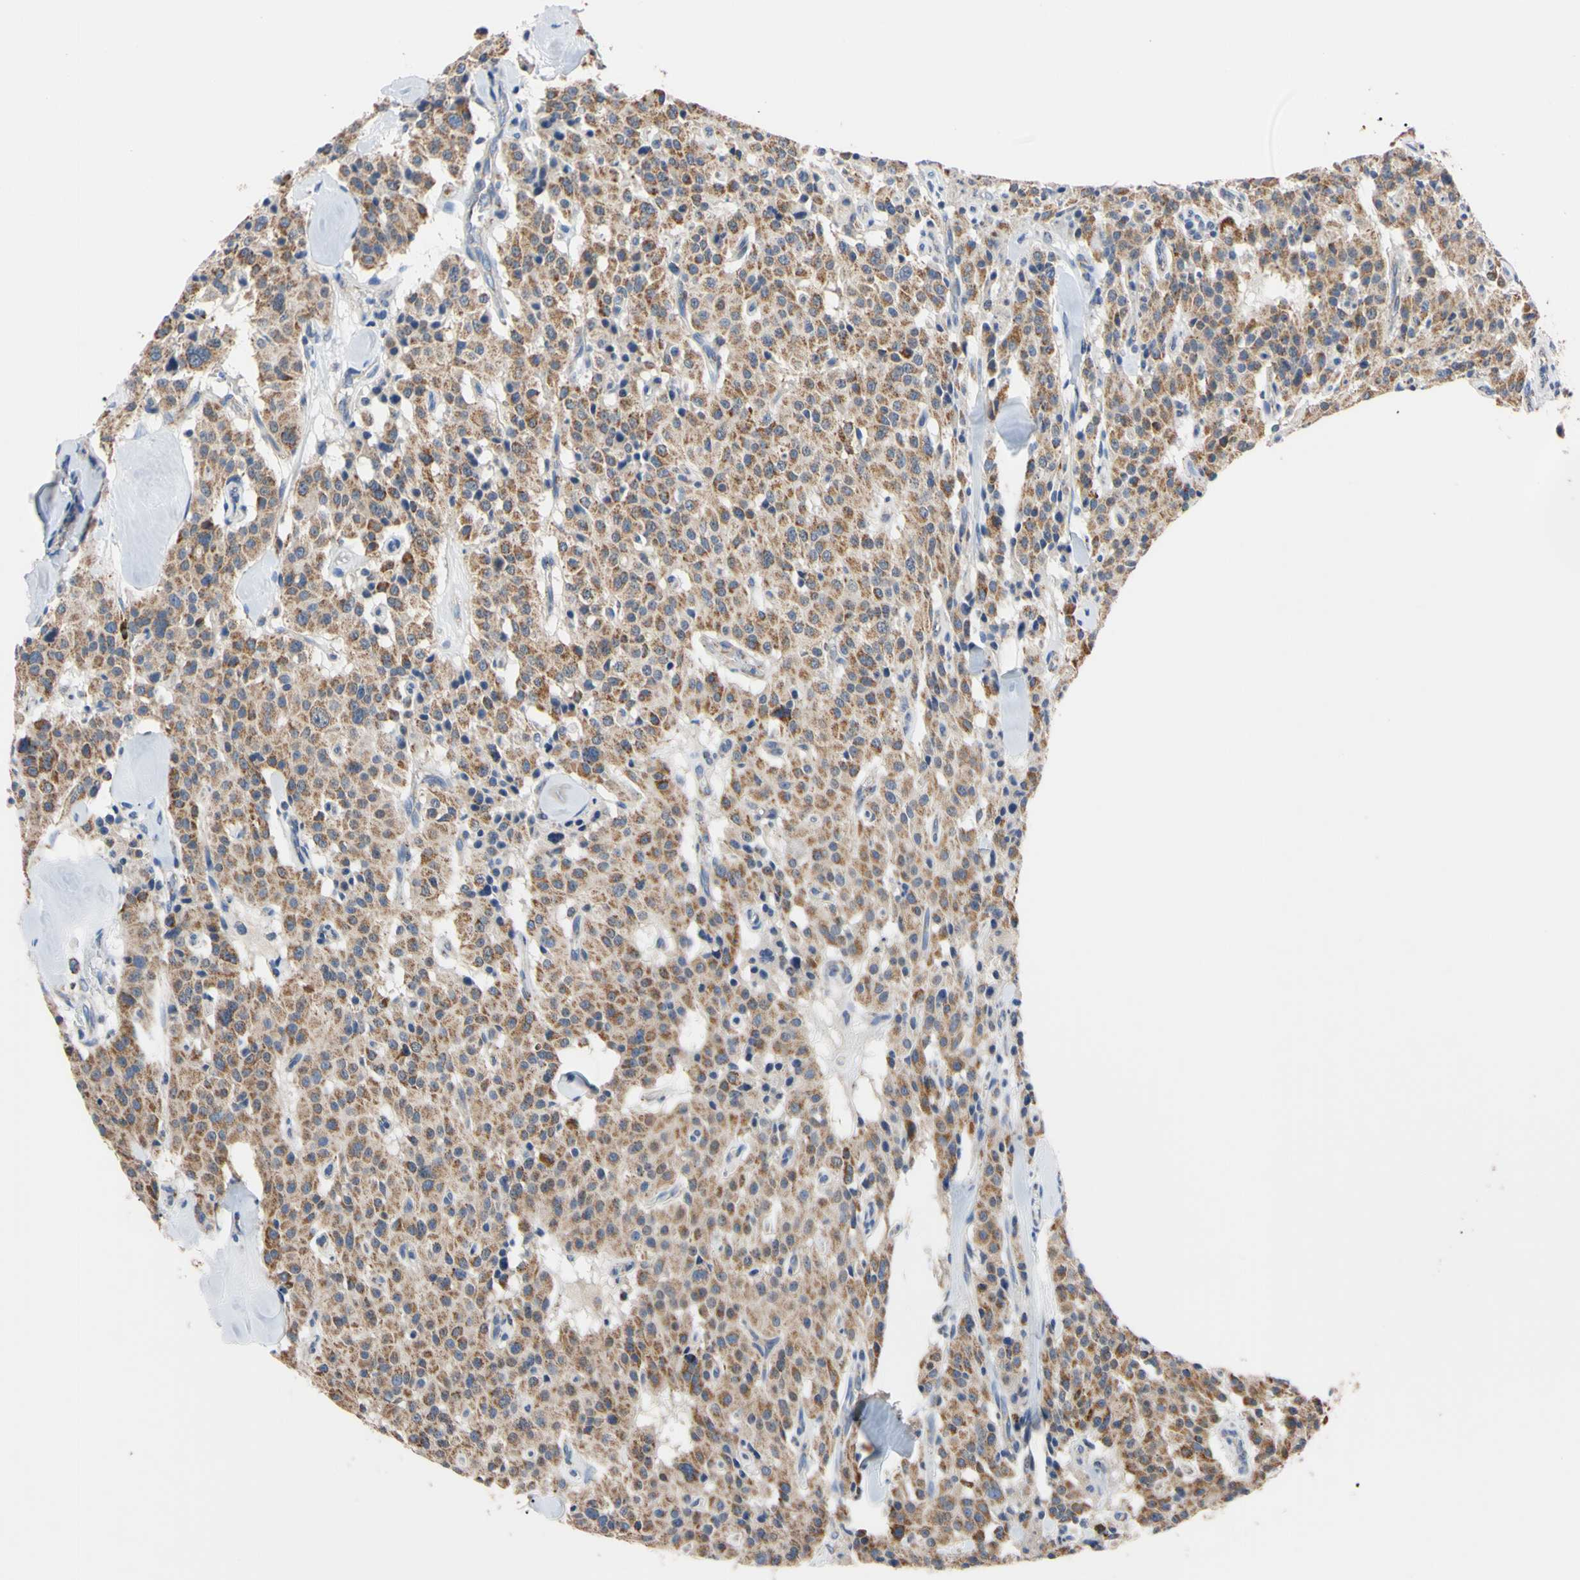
{"staining": {"intensity": "moderate", "quantity": ">75%", "location": "cytoplasmic/membranous"}, "tissue": "carcinoid", "cell_type": "Tumor cells", "image_type": "cancer", "snomed": [{"axis": "morphology", "description": "Carcinoid, malignant, NOS"}, {"axis": "topography", "description": "Lung"}], "caption": "Carcinoid (malignant) stained with DAB (3,3'-diaminobenzidine) IHC displays medium levels of moderate cytoplasmic/membranous staining in about >75% of tumor cells.", "gene": "CLPP", "patient": {"sex": "male", "age": 30}}